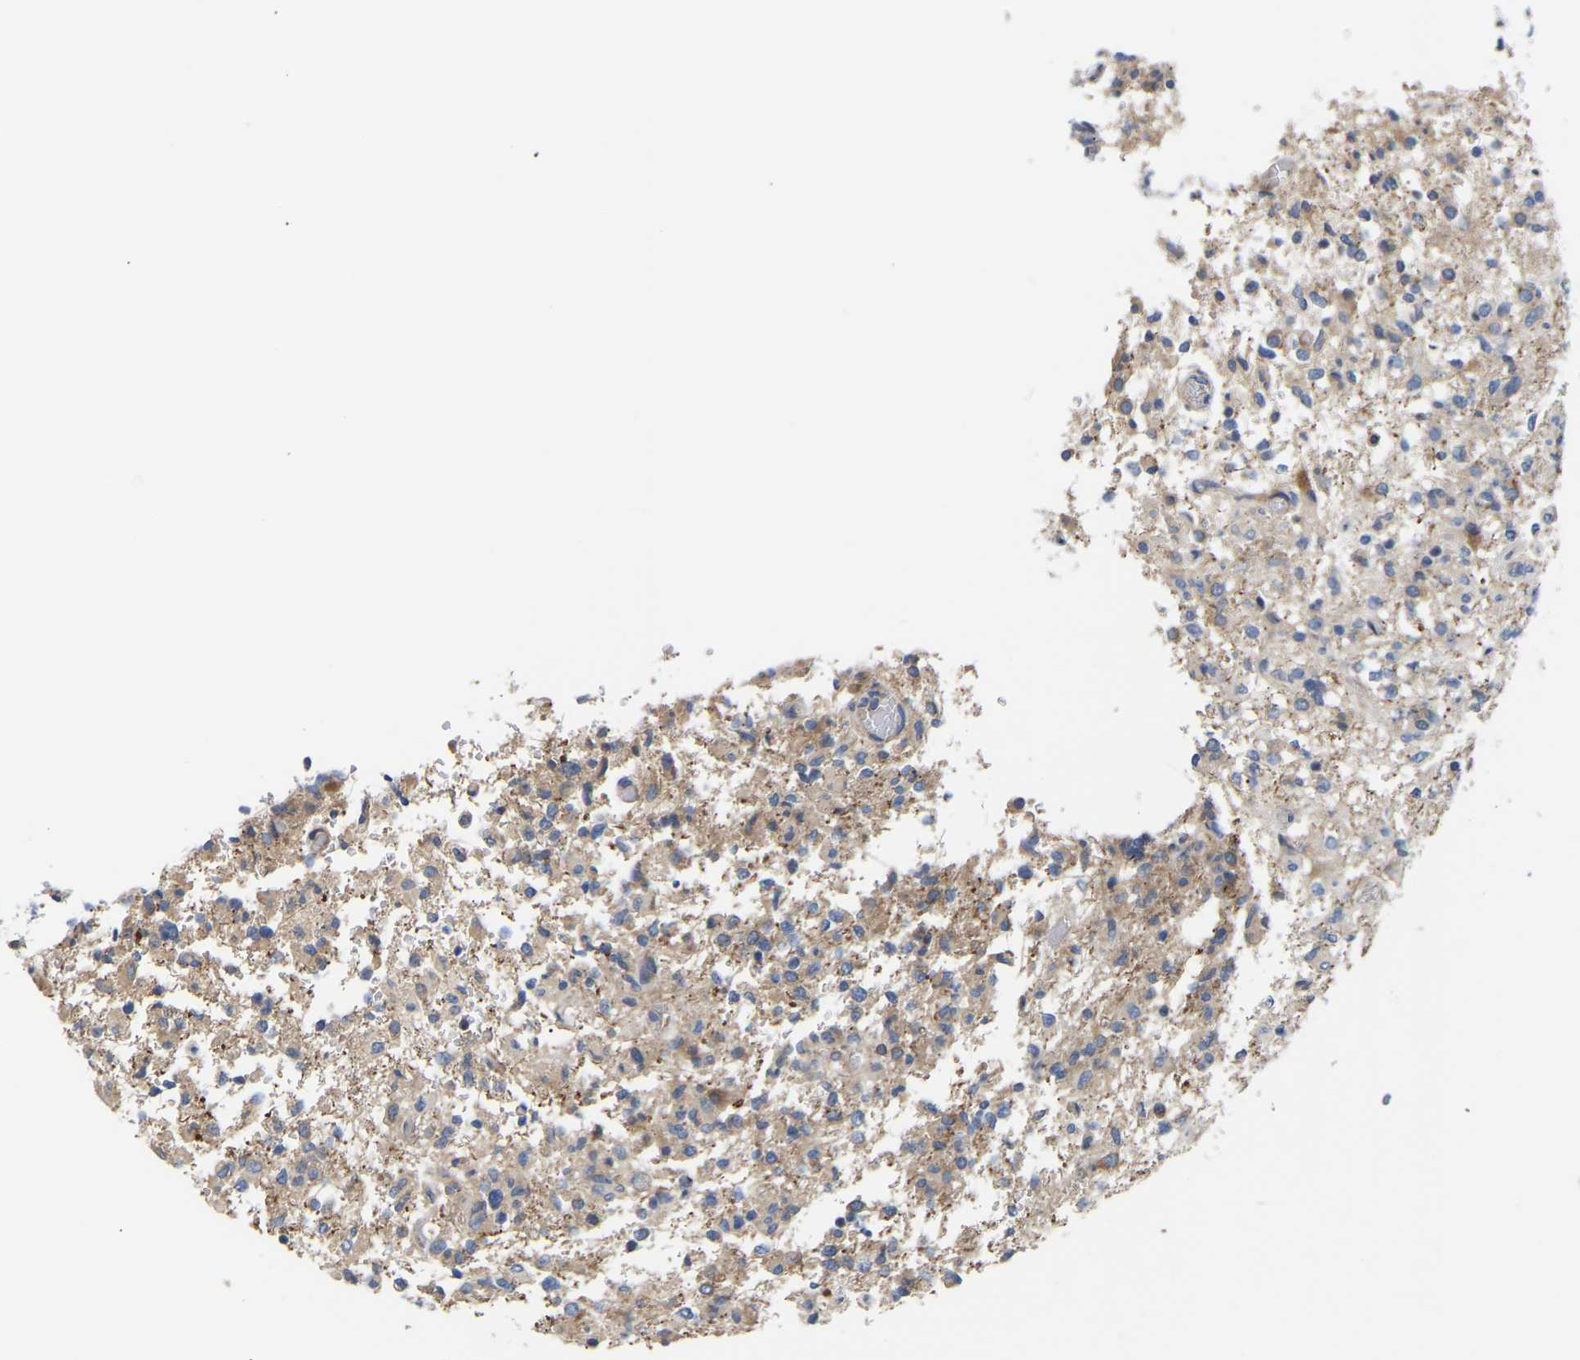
{"staining": {"intensity": "negative", "quantity": "none", "location": "none"}, "tissue": "glioma", "cell_type": "Tumor cells", "image_type": "cancer", "snomed": [{"axis": "morphology", "description": "Glioma, malignant, High grade"}, {"axis": "topography", "description": "Brain"}], "caption": "A histopathology image of glioma stained for a protein displays no brown staining in tumor cells. Nuclei are stained in blue.", "gene": "AIMP2", "patient": {"sex": "female", "age": 57}}